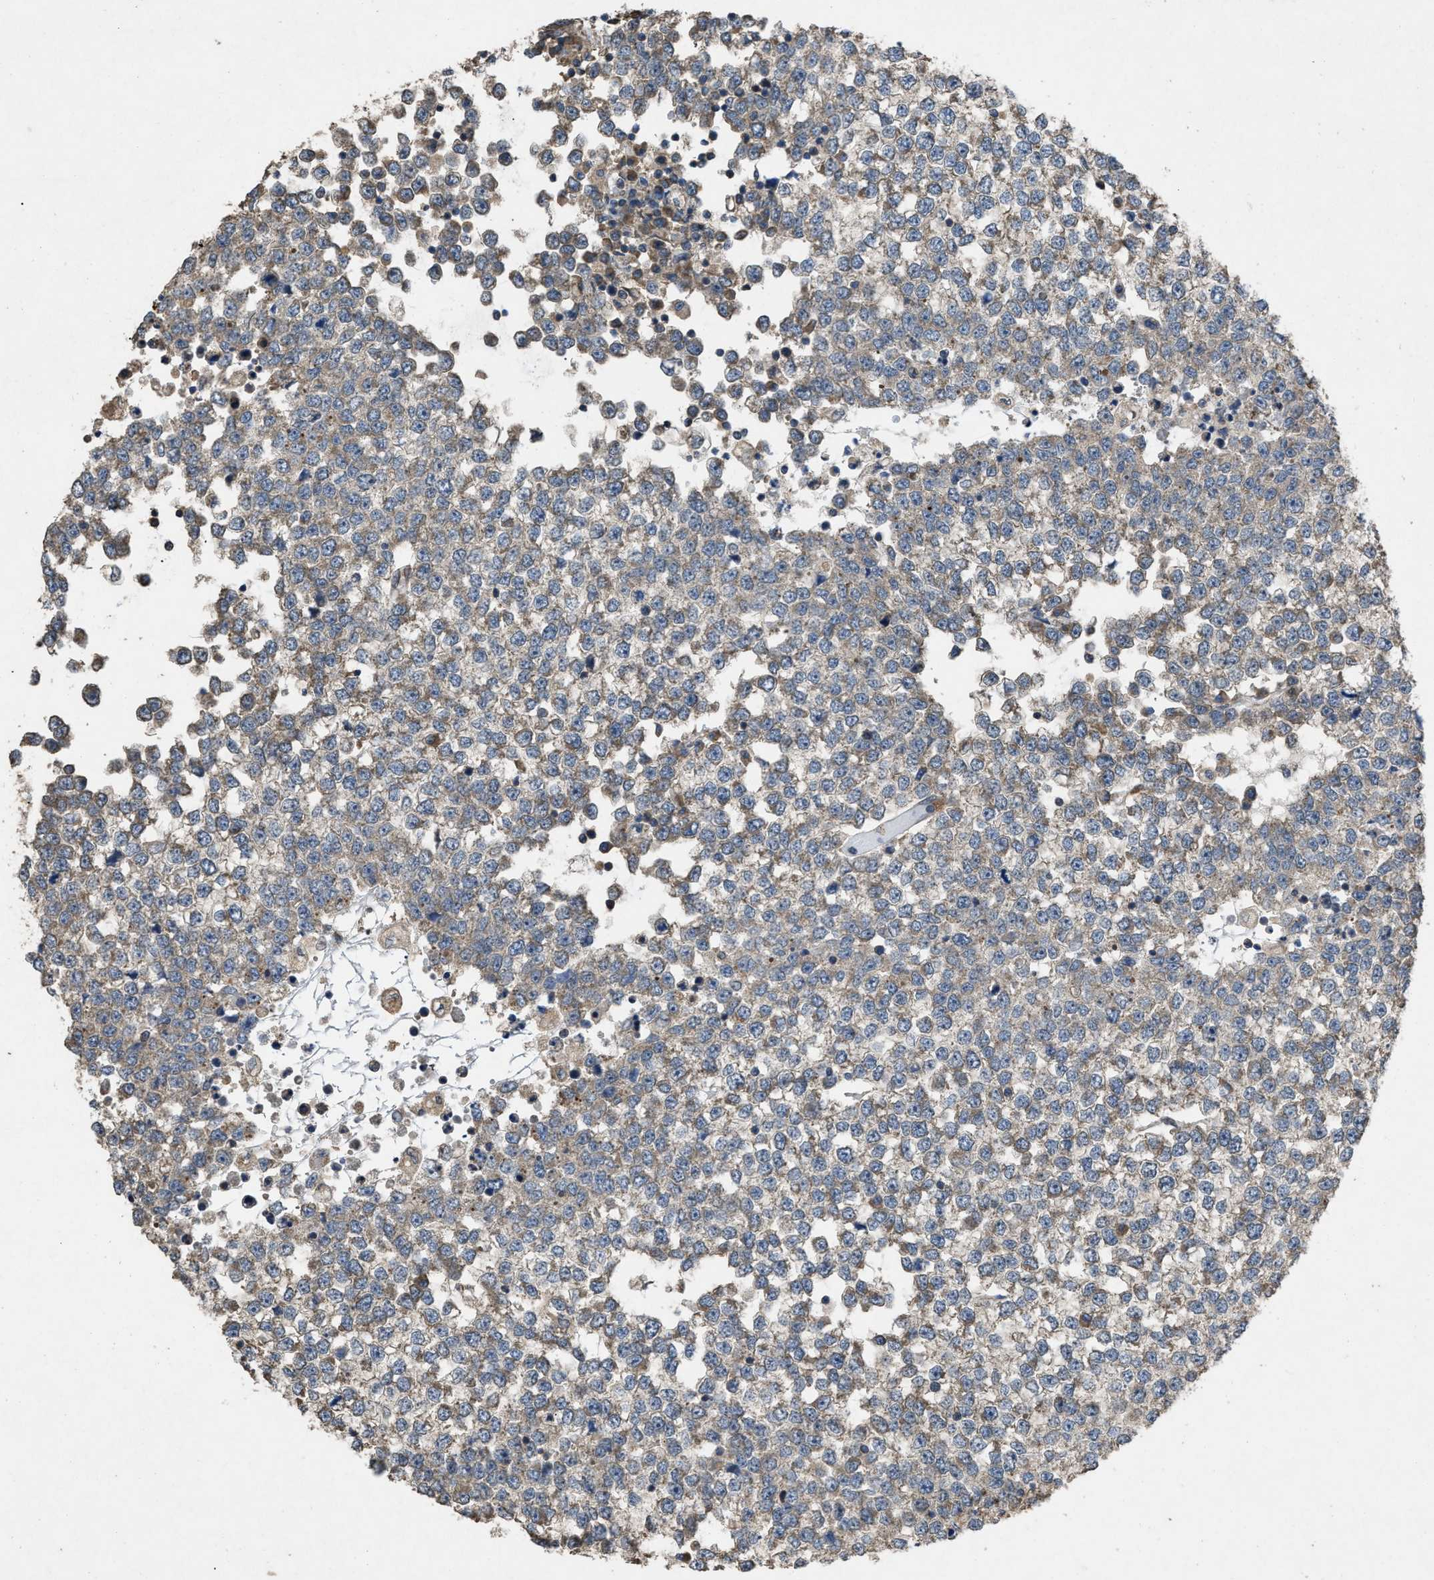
{"staining": {"intensity": "weak", "quantity": ">75%", "location": "cytoplasmic/membranous"}, "tissue": "testis cancer", "cell_type": "Tumor cells", "image_type": "cancer", "snomed": [{"axis": "morphology", "description": "Seminoma, NOS"}, {"axis": "topography", "description": "Testis"}], "caption": "Tumor cells show weak cytoplasmic/membranous expression in about >75% of cells in testis cancer.", "gene": "ARL6", "patient": {"sex": "male", "age": 65}}